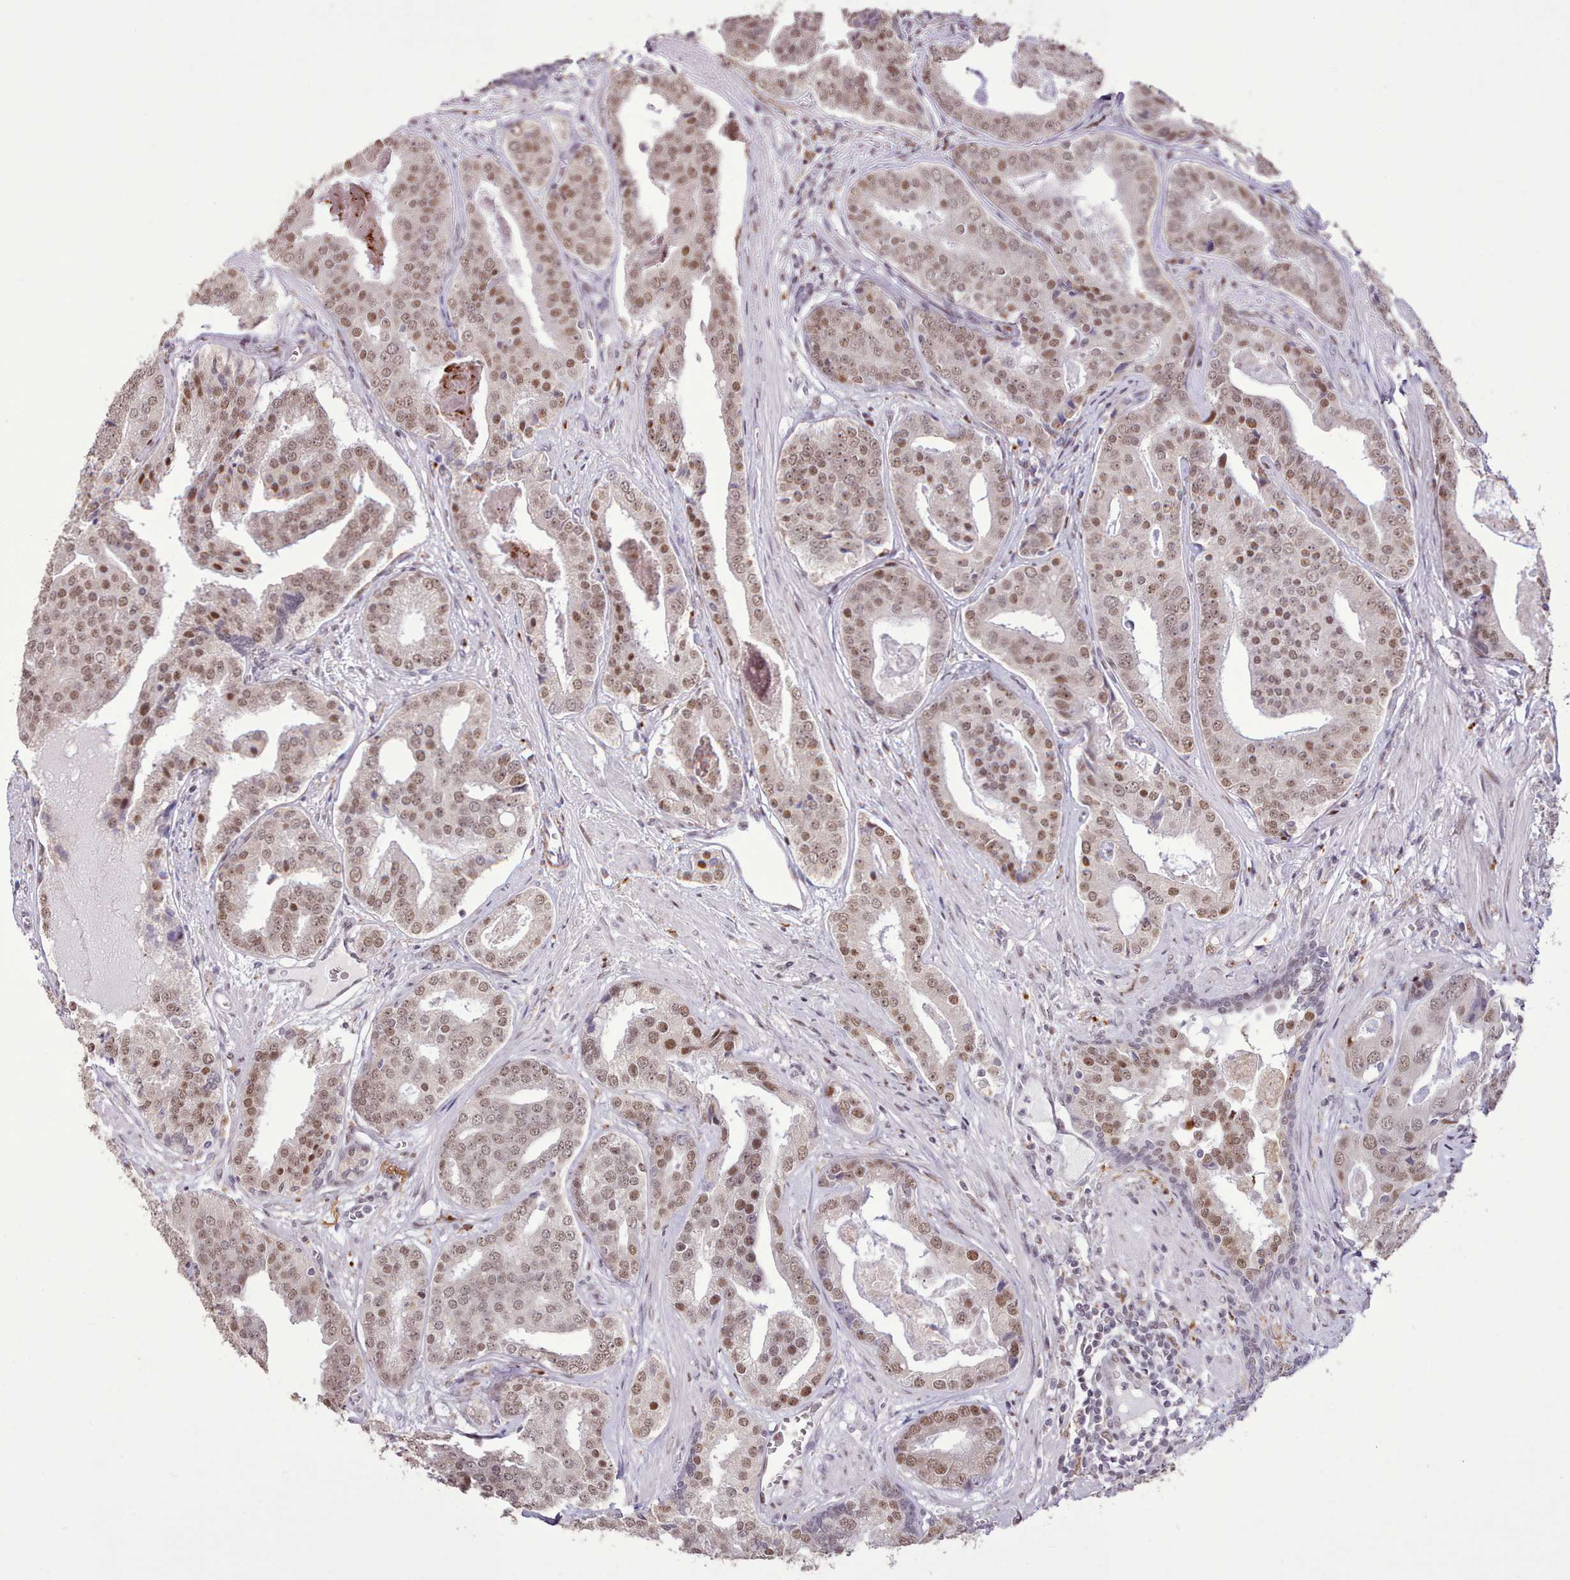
{"staining": {"intensity": "moderate", "quantity": ">75%", "location": "nuclear"}, "tissue": "prostate cancer", "cell_type": "Tumor cells", "image_type": "cancer", "snomed": [{"axis": "morphology", "description": "Adenocarcinoma, High grade"}, {"axis": "topography", "description": "Prostate"}], "caption": "Brown immunohistochemical staining in human prostate cancer (adenocarcinoma (high-grade)) displays moderate nuclear staining in approximately >75% of tumor cells.", "gene": "TAF15", "patient": {"sex": "male", "age": 71}}